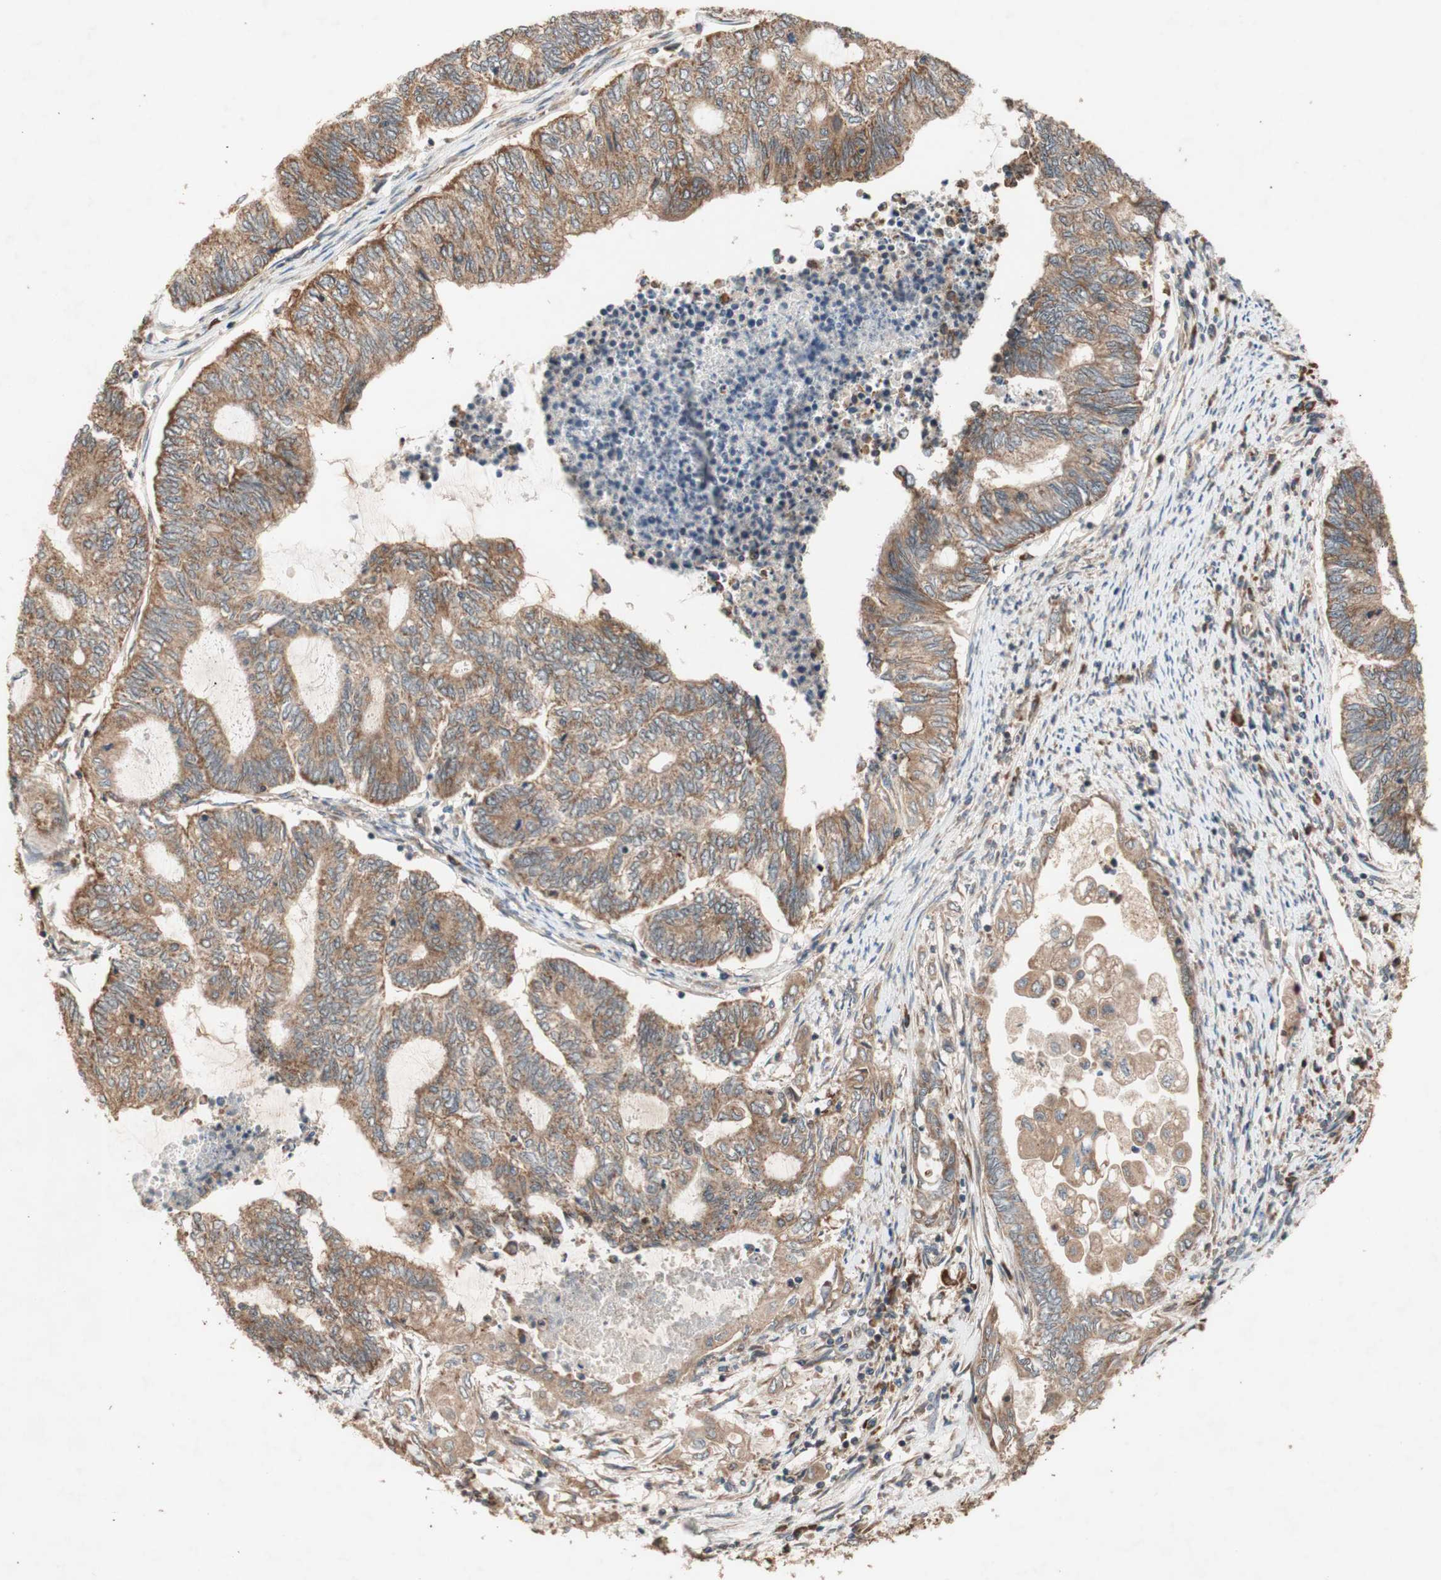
{"staining": {"intensity": "moderate", "quantity": ">75%", "location": "cytoplasmic/membranous"}, "tissue": "endometrial cancer", "cell_type": "Tumor cells", "image_type": "cancer", "snomed": [{"axis": "morphology", "description": "Adenocarcinoma, NOS"}, {"axis": "topography", "description": "Uterus"}, {"axis": "topography", "description": "Endometrium"}], "caption": "Immunohistochemistry (IHC) micrograph of neoplastic tissue: endometrial cancer (adenocarcinoma) stained using IHC demonstrates medium levels of moderate protein expression localized specifically in the cytoplasmic/membranous of tumor cells, appearing as a cytoplasmic/membranous brown color.", "gene": "DDOST", "patient": {"sex": "female", "age": 70}}